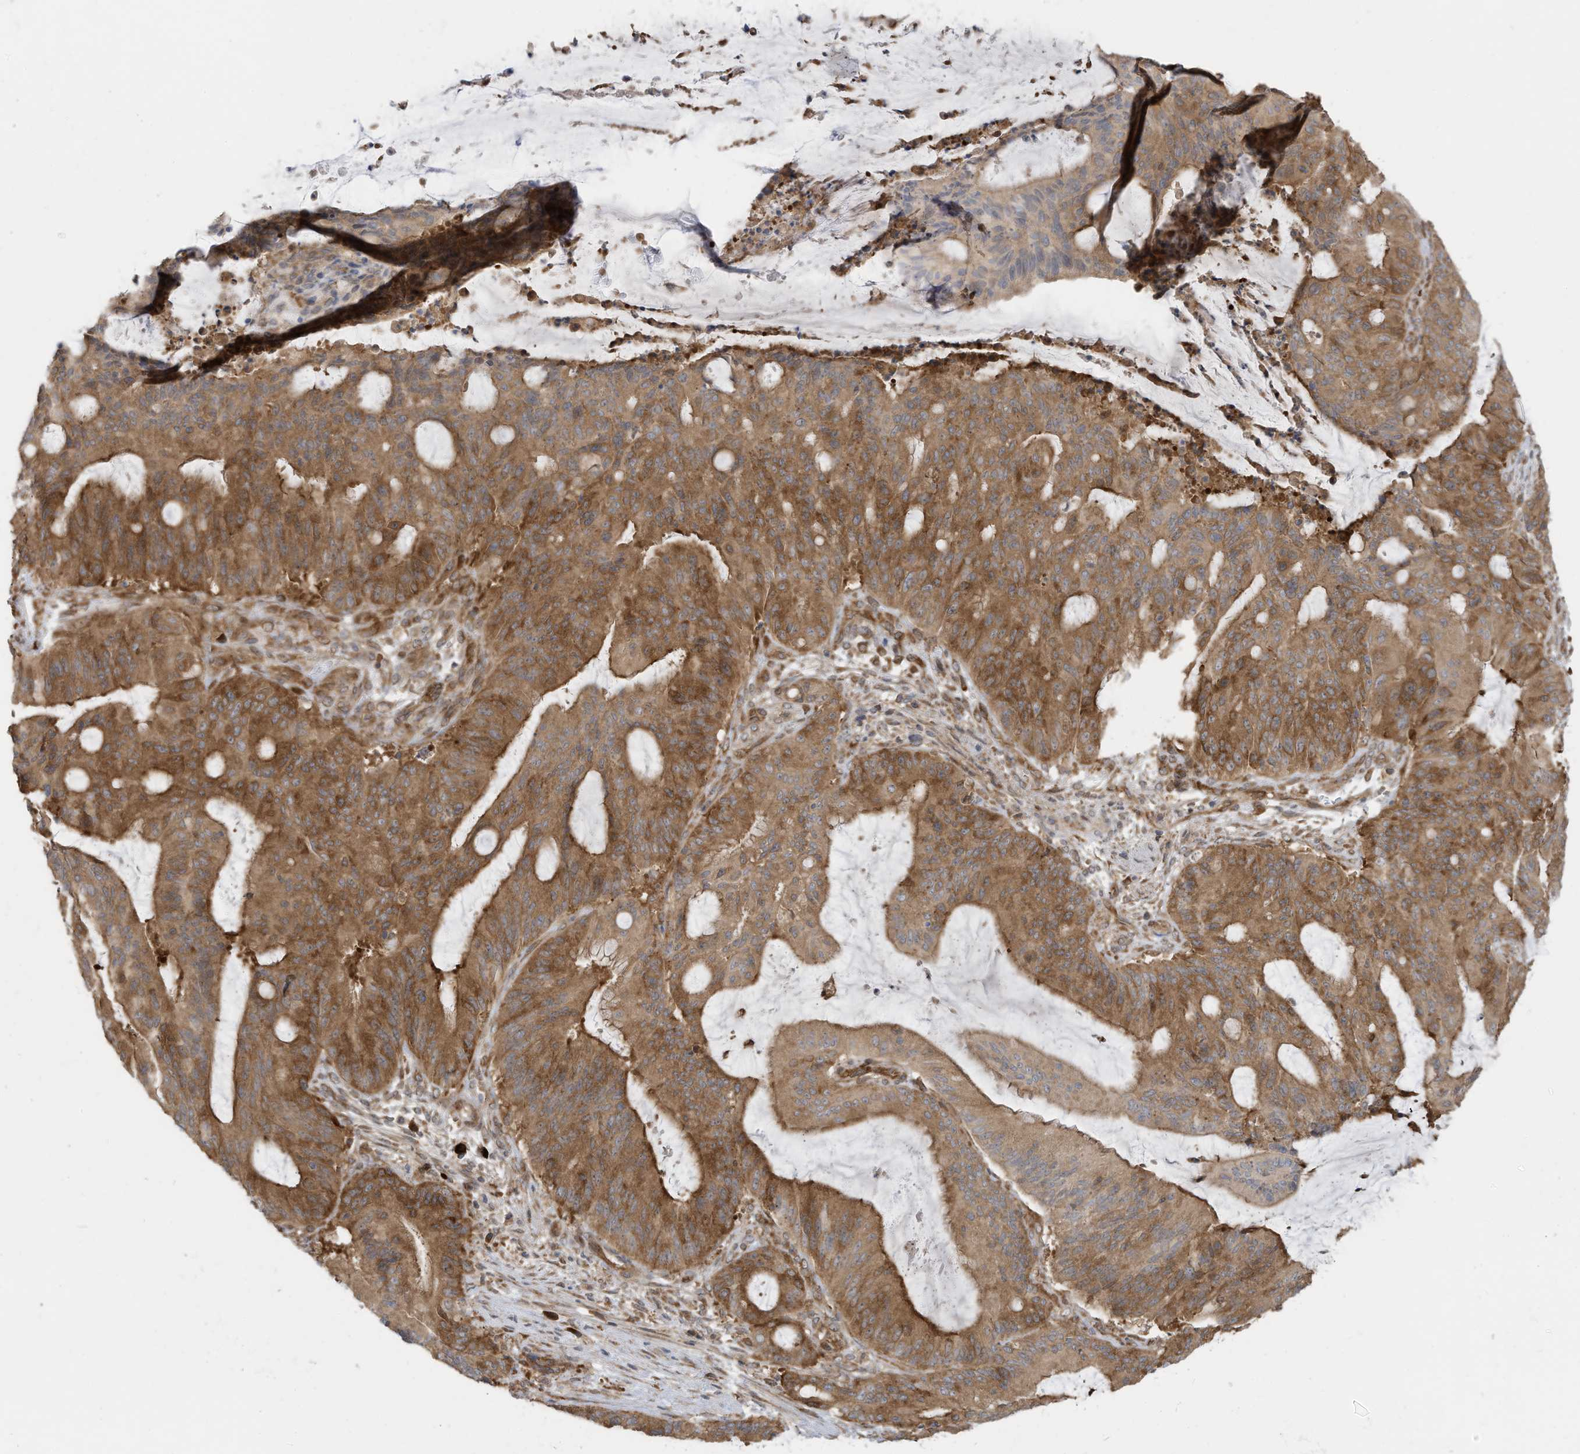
{"staining": {"intensity": "moderate", "quantity": ">75%", "location": "cytoplasmic/membranous"}, "tissue": "liver cancer", "cell_type": "Tumor cells", "image_type": "cancer", "snomed": [{"axis": "morphology", "description": "Normal tissue, NOS"}, {"axis": "morphology", "description": "Cholangiocarcinoma"}, {"axis": "topography", "description": "Liver"}, {"axis": "topography", "description": "Peripheral nerve tissue"}], "caption": "Tumor cells exhibit medium levels of moderate cytoplasmic/membranous expression in about >75% of cells in human cholangiocarcinoma (liver).", "gene": "USE1", "patient": {"sex": "female", "age": 73}}